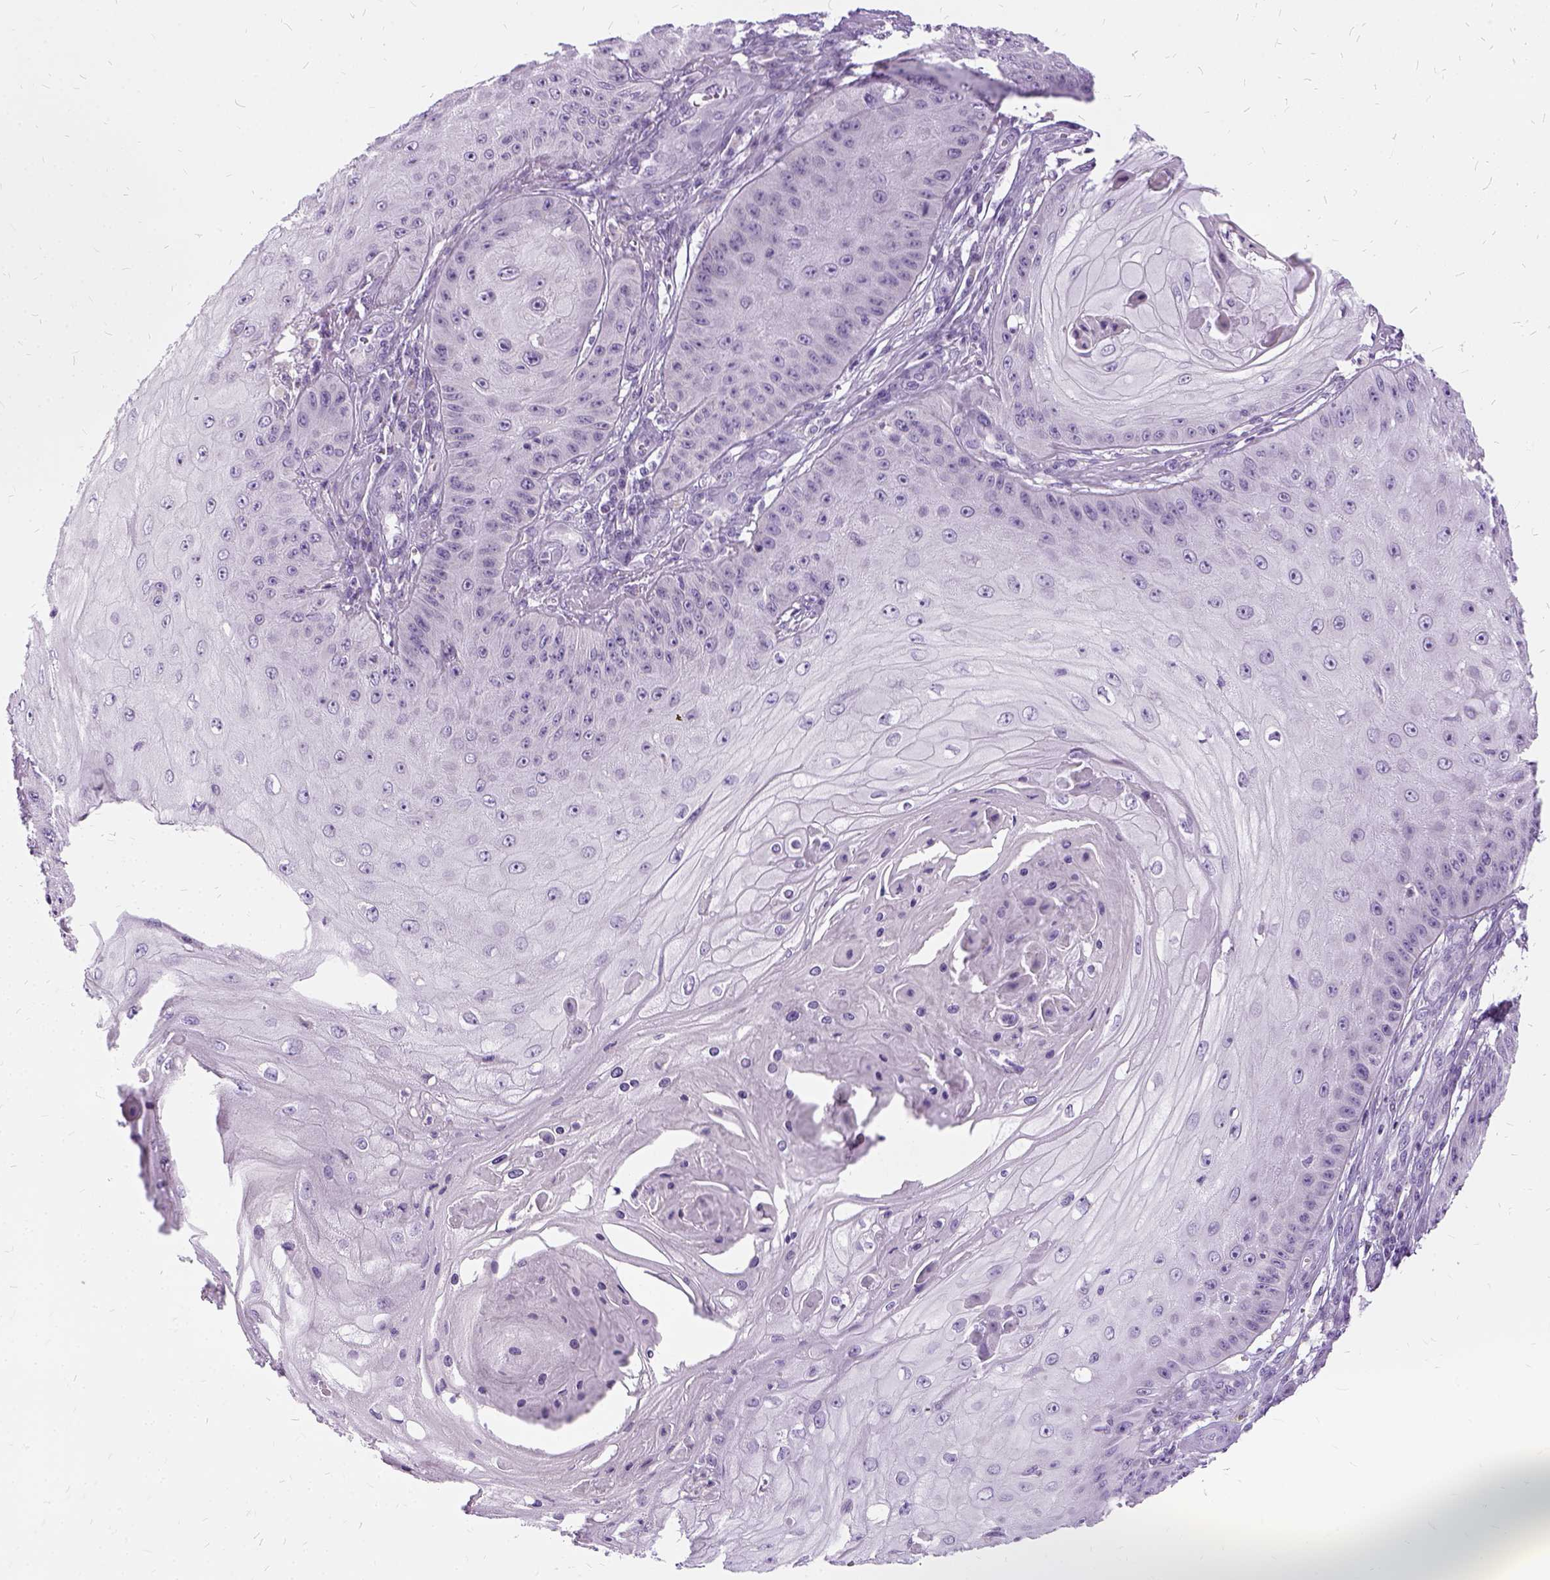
{"staining": {"intensity": "negative", "quantity": "none", "location": "none"}, "tissue": "skin cancer", "cell_type": "Tumor cells", "image_type": "cancer", "snomed": [{"axis": "morphology", "description": "Squamous cell carcinoma, NOS"}, {"axis": "topography", "description": "Skin"}], "caption": "An IHC photomicrograph of skin squamous cell carcinoma is shown. There is no staining in tumor cells of skin squamous cell carcinoma.", "gene": "FDX1", "patient": {"sex": "male", "age": 70}}